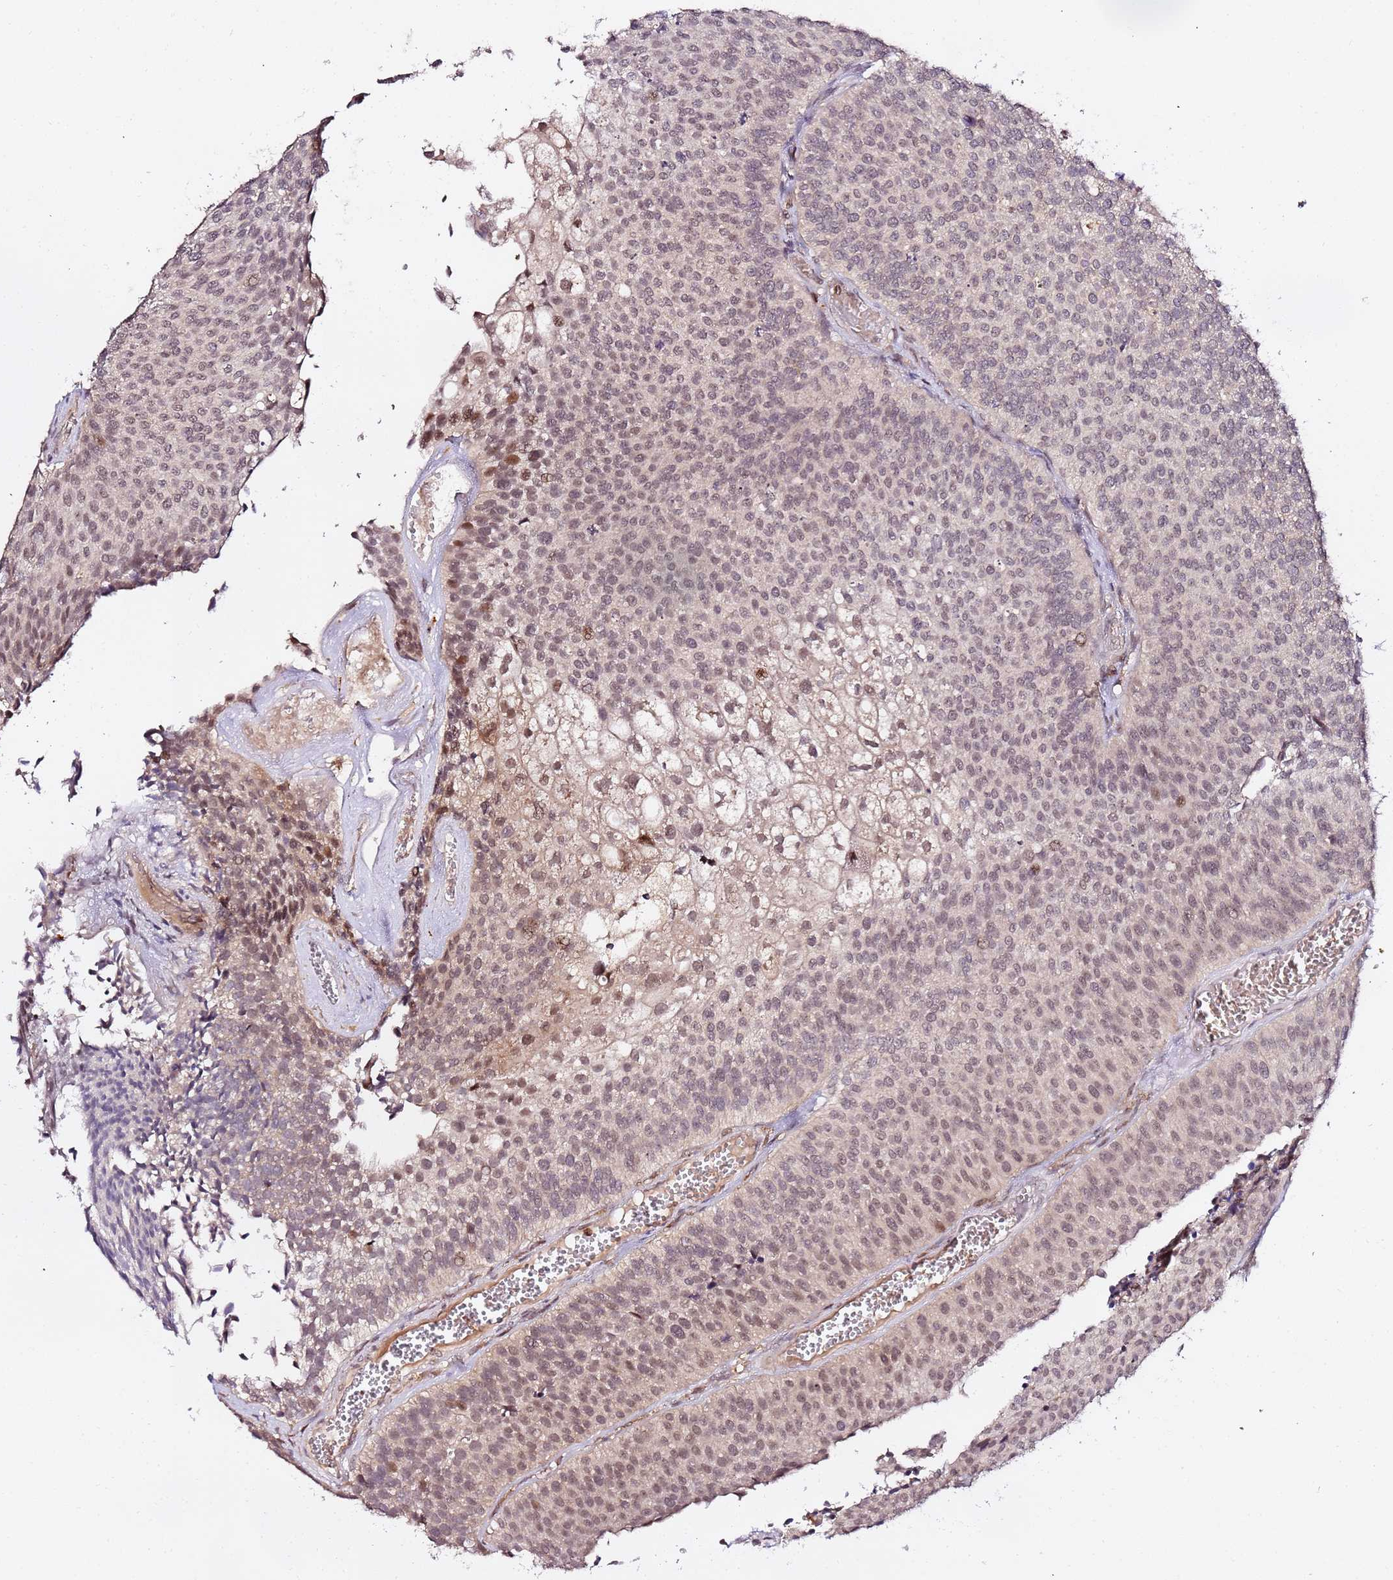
{"staining": {"intensity": "moderate", "quantity": "25%-75%", "location": "nuclear"}, "tissue": "urothelial cancer", "cell_type": "Tumor cells", "image_type": "cancer", "snomed": [{"axis": "morphology", "description": "Urothelial carcinoma, Low grade"}, {"axis": "topography", "description": "Urinary bladder"}], "caption": "Moderate nuclear positivity is identified in about 25%-75% of tumor cells in low-grade urothelial carcinoma. (DAB IHC, brown staining for protein, blue staining for nuclei).", "gene": "OR5V1", "patient": {"sex": "male", "age": 84}}